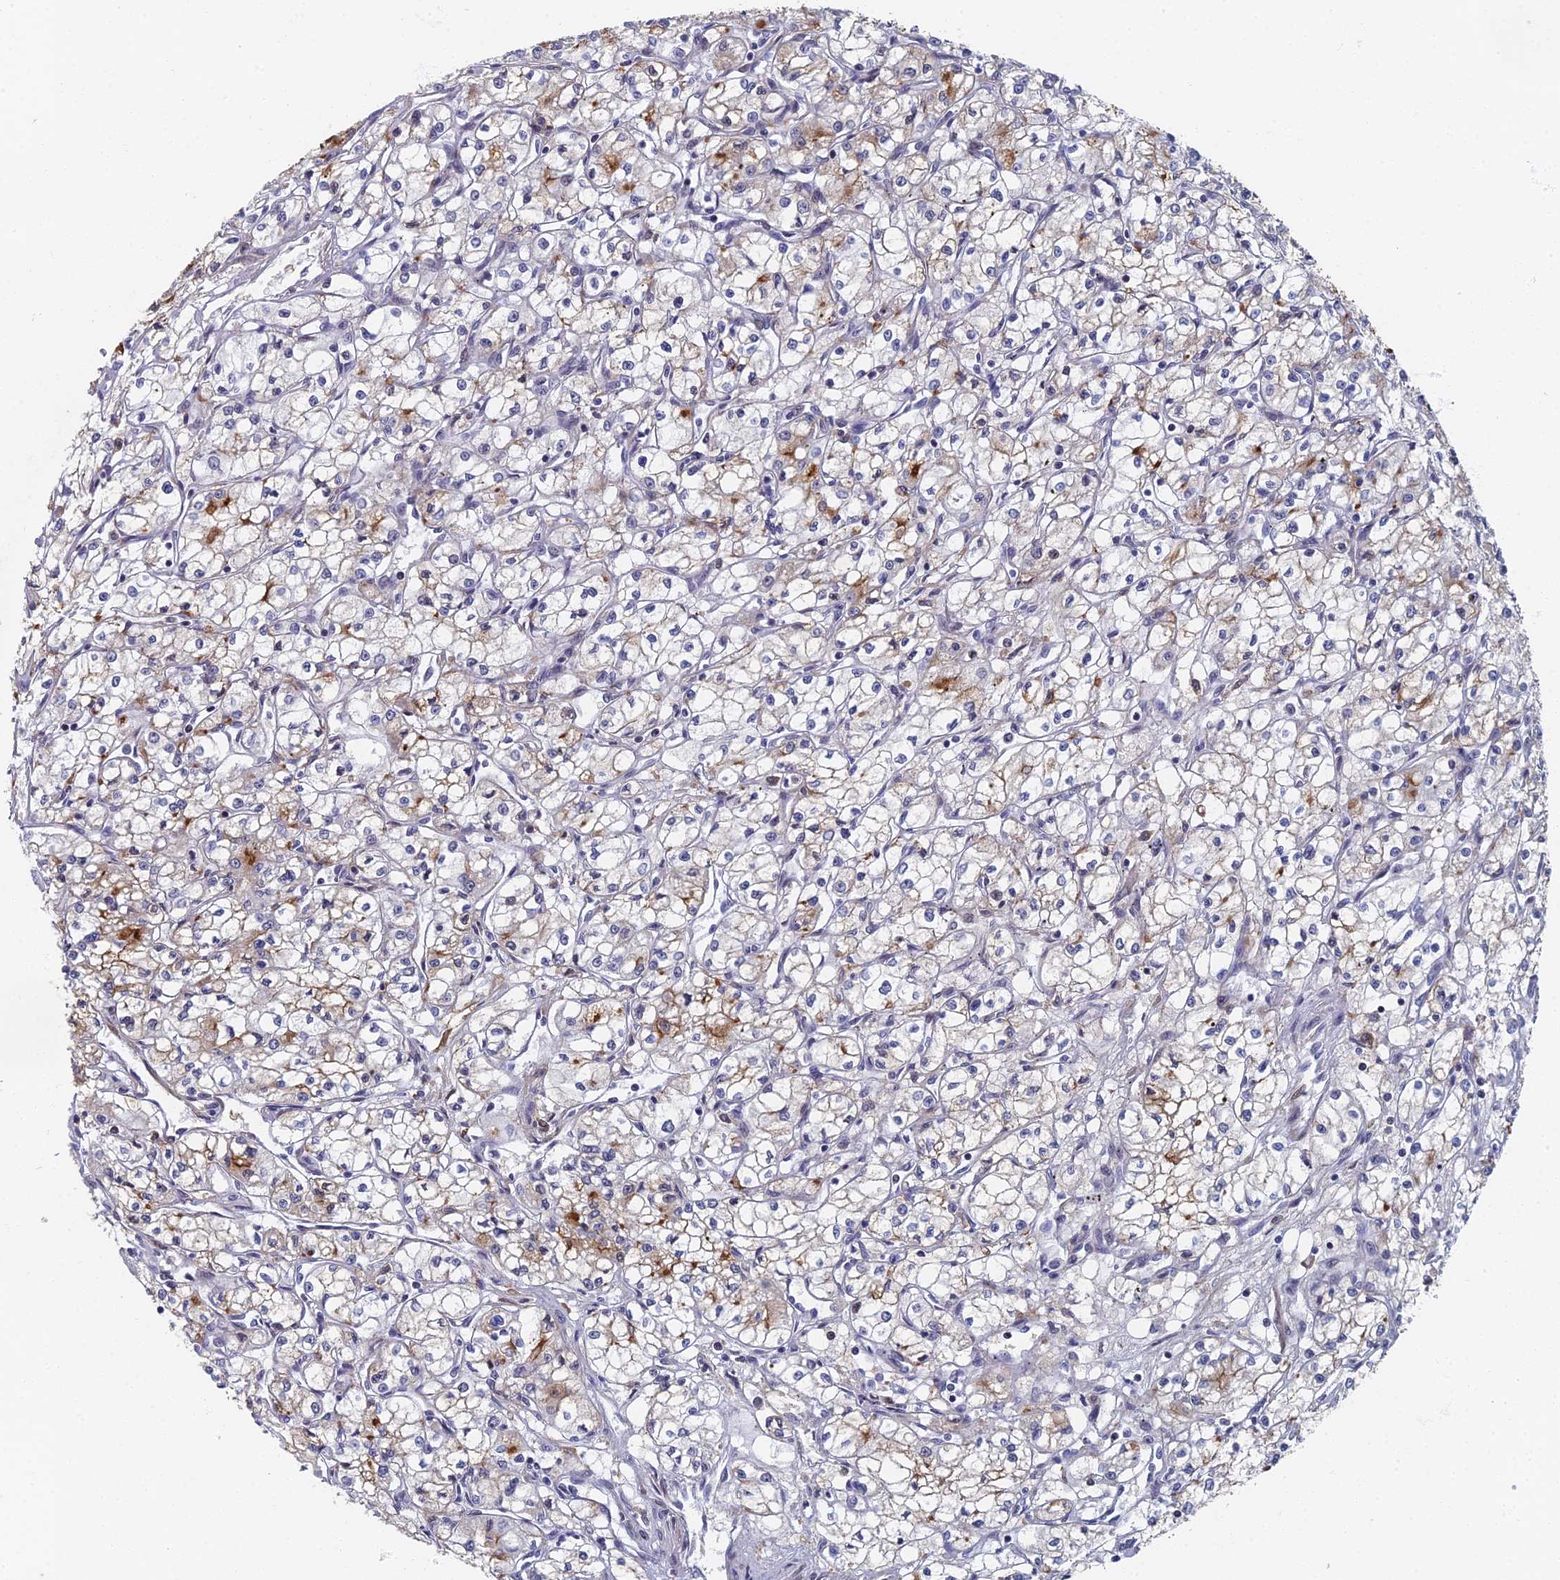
{"staining": {"intensity": "moderate", "quantity": "<25%", "location": "cytoplasmic/membranous"}, "tissue": "renal cancer", "cell_type": "Tumor cells", "image_type": "cancer", "snomed": [{"axis": "morphology", "description": "Adenocarcinoma, NOS"}, {"axis": "topography", "description": "Kidney"}], "caption": "Renal cancer (adenocarcinoma) stained with DAB (3,3'-diaminobenzidine) immunohistochemistry (IHC) demonstrates low levels of moderate cytoplasmic/membranous staining in approximately <25% of tumor cells. The protein of interest is shown in brown color, while the nuclei are stained blue.", "gene": "TAF13", "patient": {"sex": "male", "age": 59}}